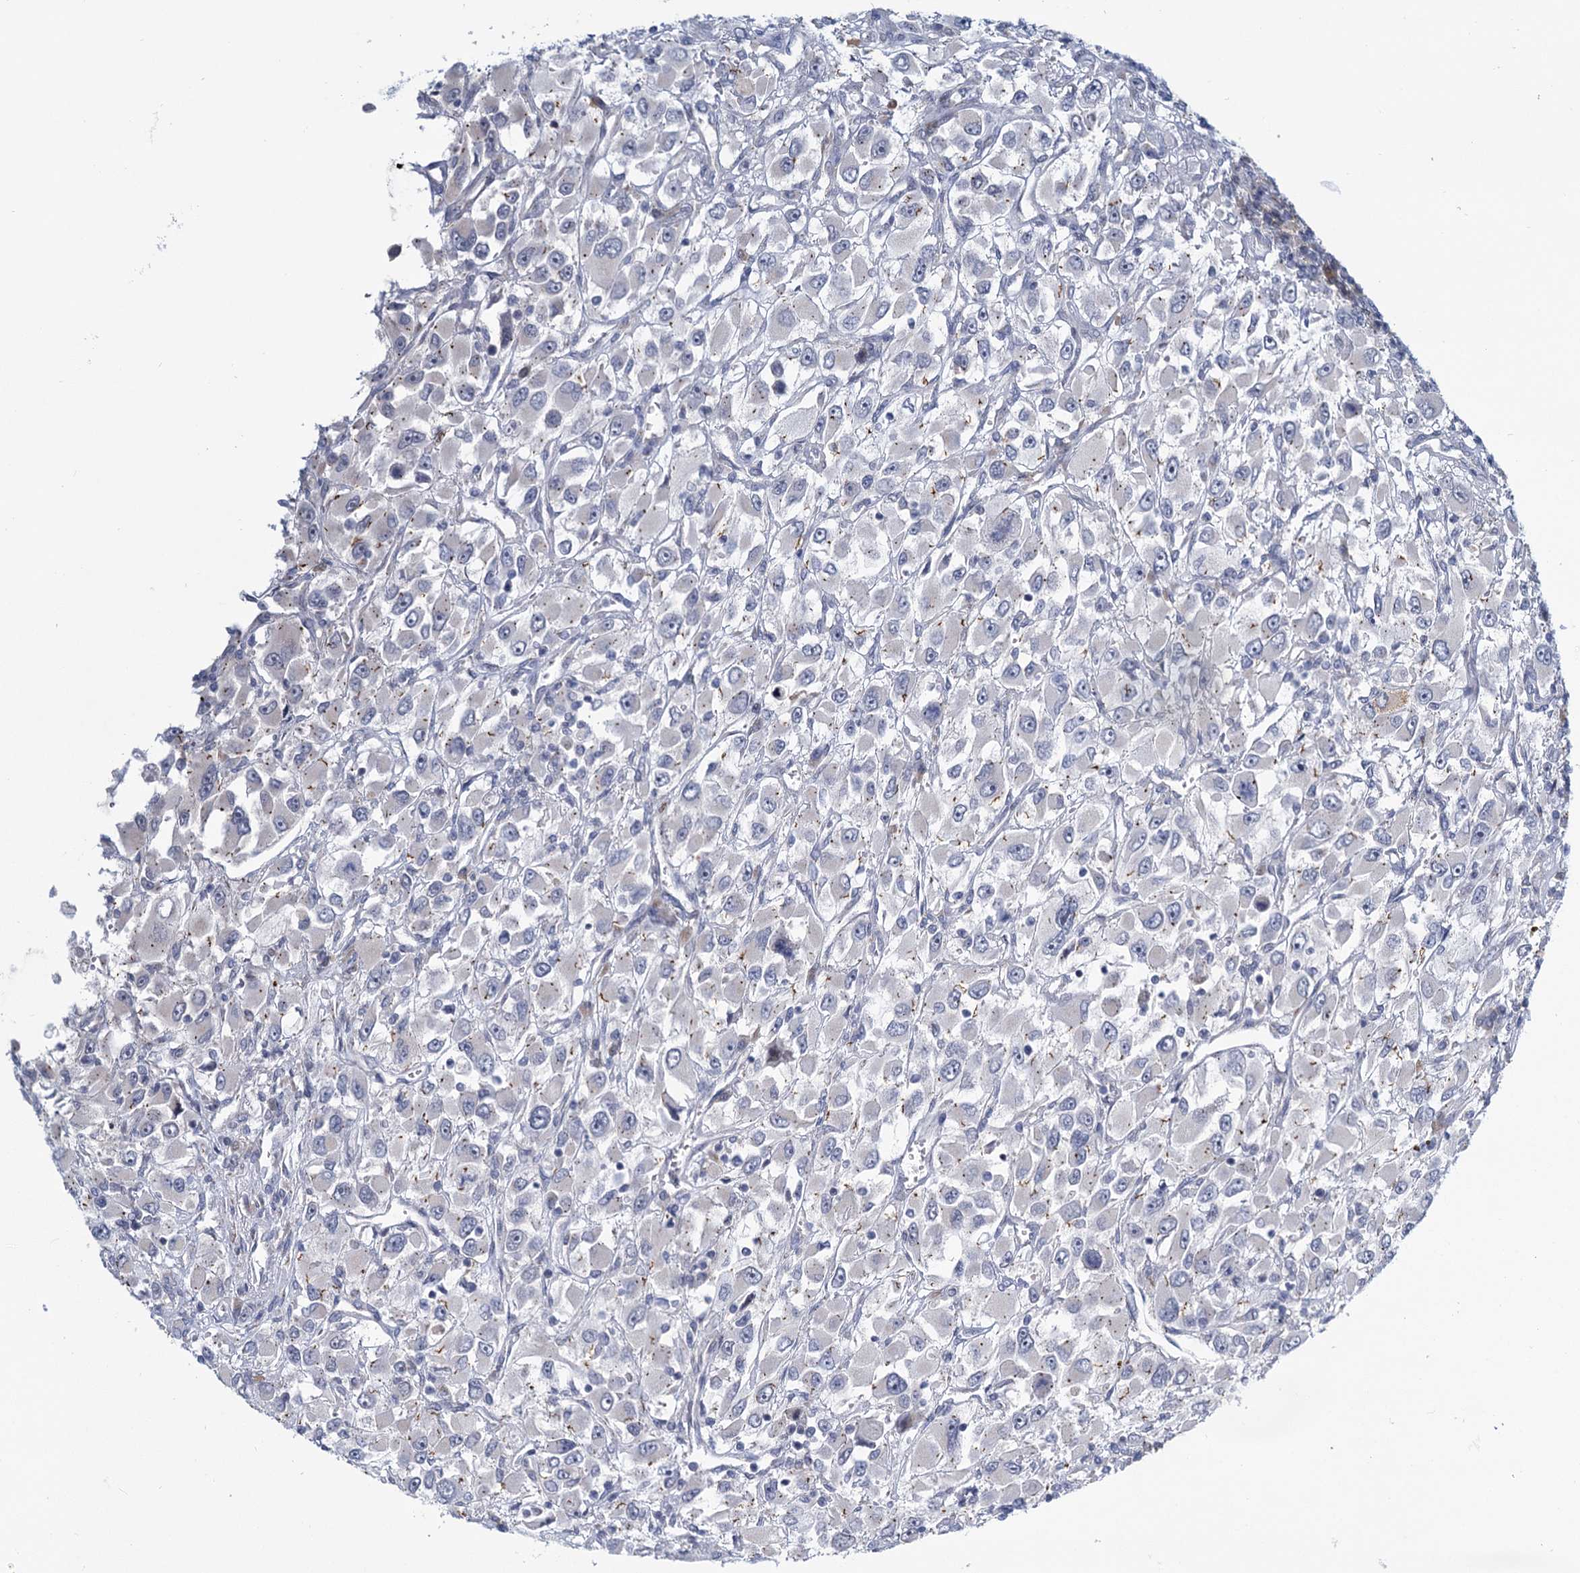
{"staining": {"intensity": "negative", "quantity": "none", "location": "none"}, "tissue": "renal cancer", "cell_type": "Tumor cells", "image_type": "cancer", "snomed": [{"axis": "morphology", "description": "Adenocarcinoma, NOS"}, {"axis": "topography", "description": "Kidney"}], "caption": "Immunohistochemistry image of neoplastic tissue: adenocarcinoma (renal) stained with DAB shows no significant protein staining in tumor cells. (DAB (3,3'-diaminobenzidine) immunohistochemistry (IHC), high magnification).", "gene": "STAP1", "patient": {"sex": "female", "age": 52}}